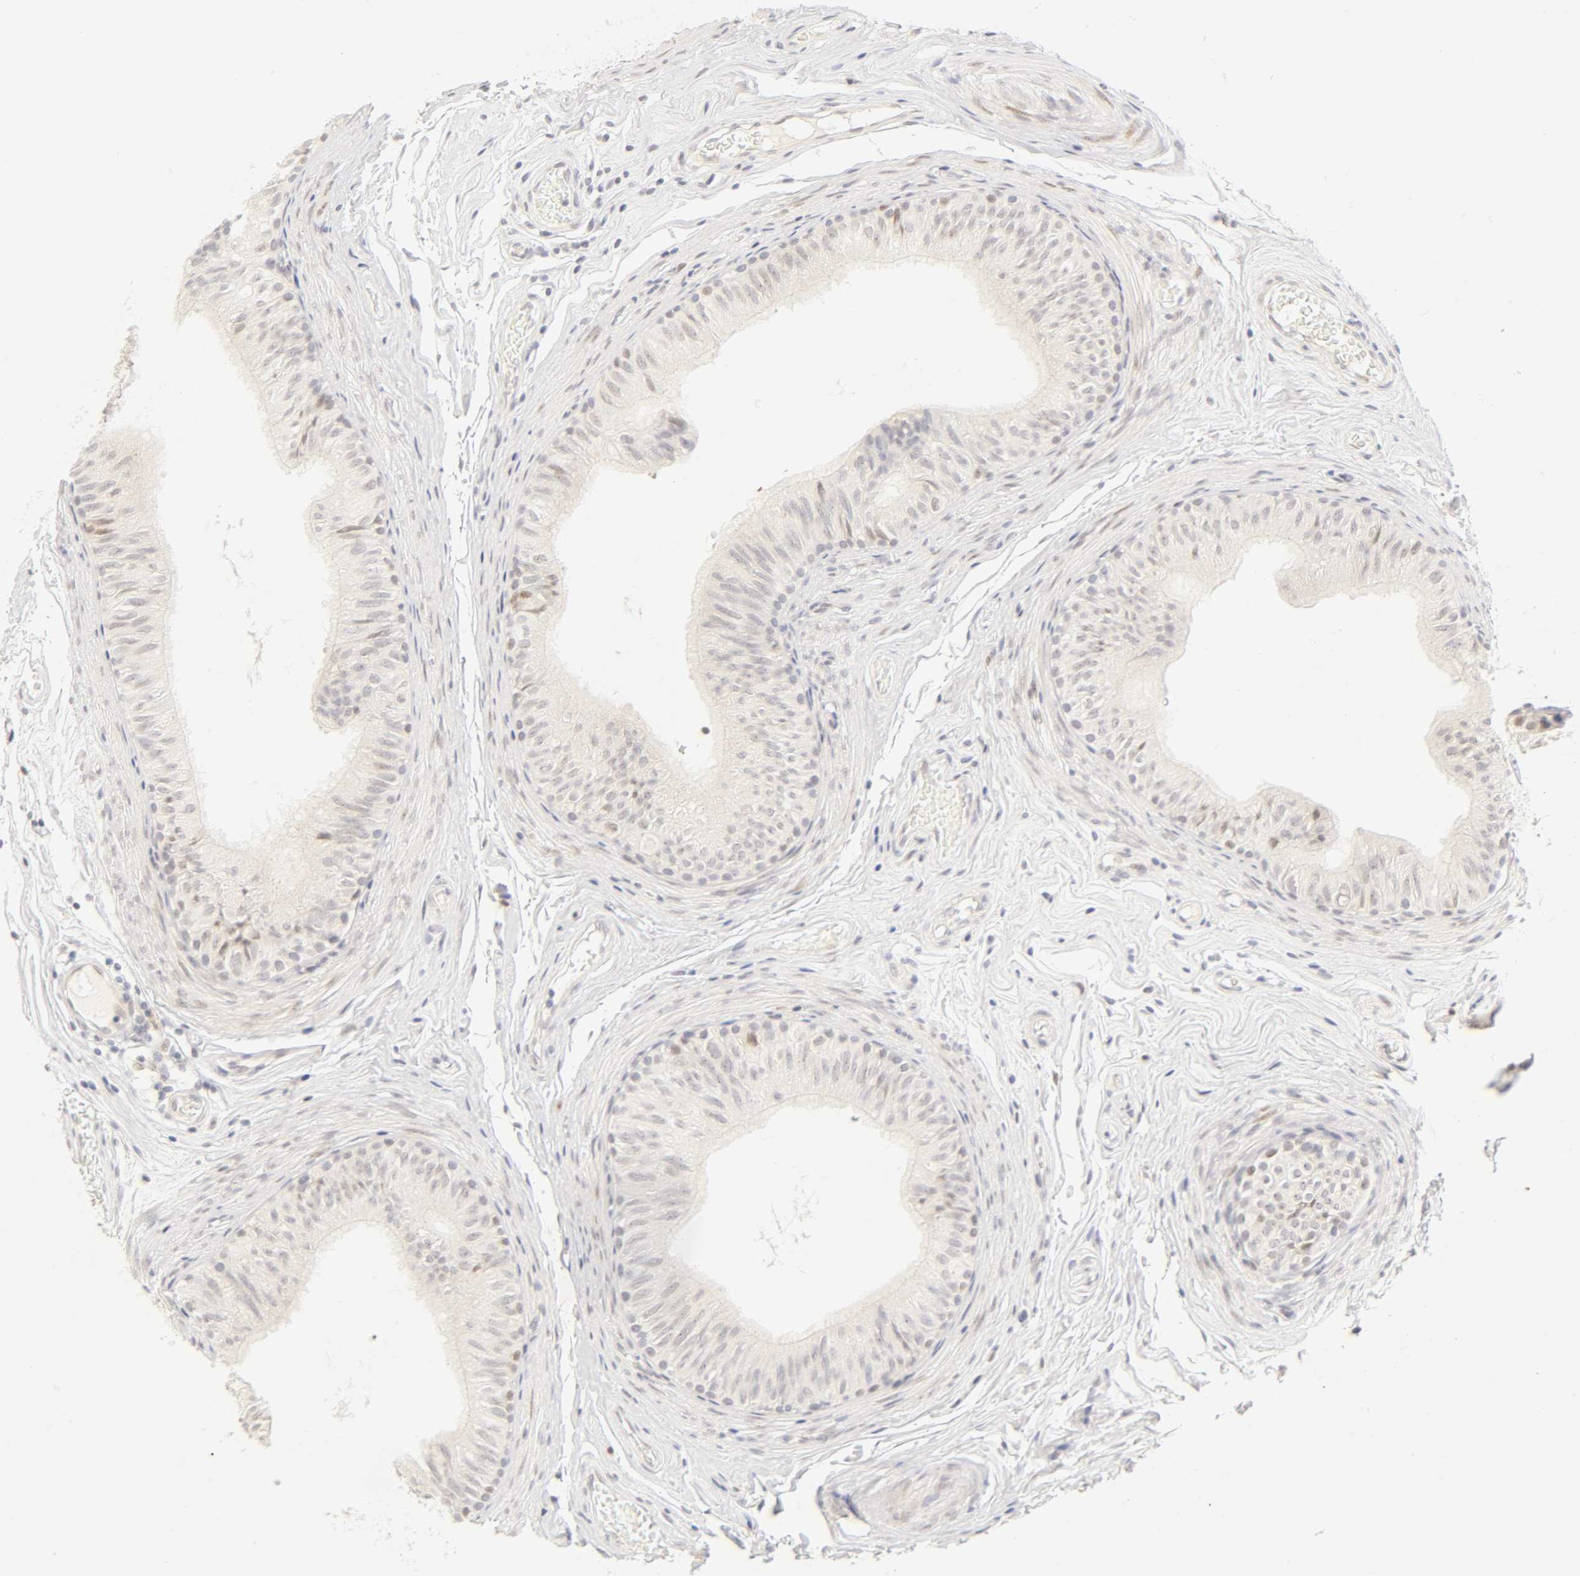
{"staining": {"intensity": "weak", "quantity": "<25%", "location": "nuclear"}, "tissue": "epididymis", "cell_type": "Glandular cells", "image_type": "normal", "snomed": [{"axis": "morphology", "description": "Normal tissue, NOS"}, {"axis": "topography", "description": "Testis"}, {"axis": "topography", "description": "Epididymis"}], "caption": "Human epididymis stained for a protein using immunohistochemistry (IHC) demonstrates no staining in glandular cells.", "gene": "MNAT1", "patient": {"sex": "male", "age": 36}}